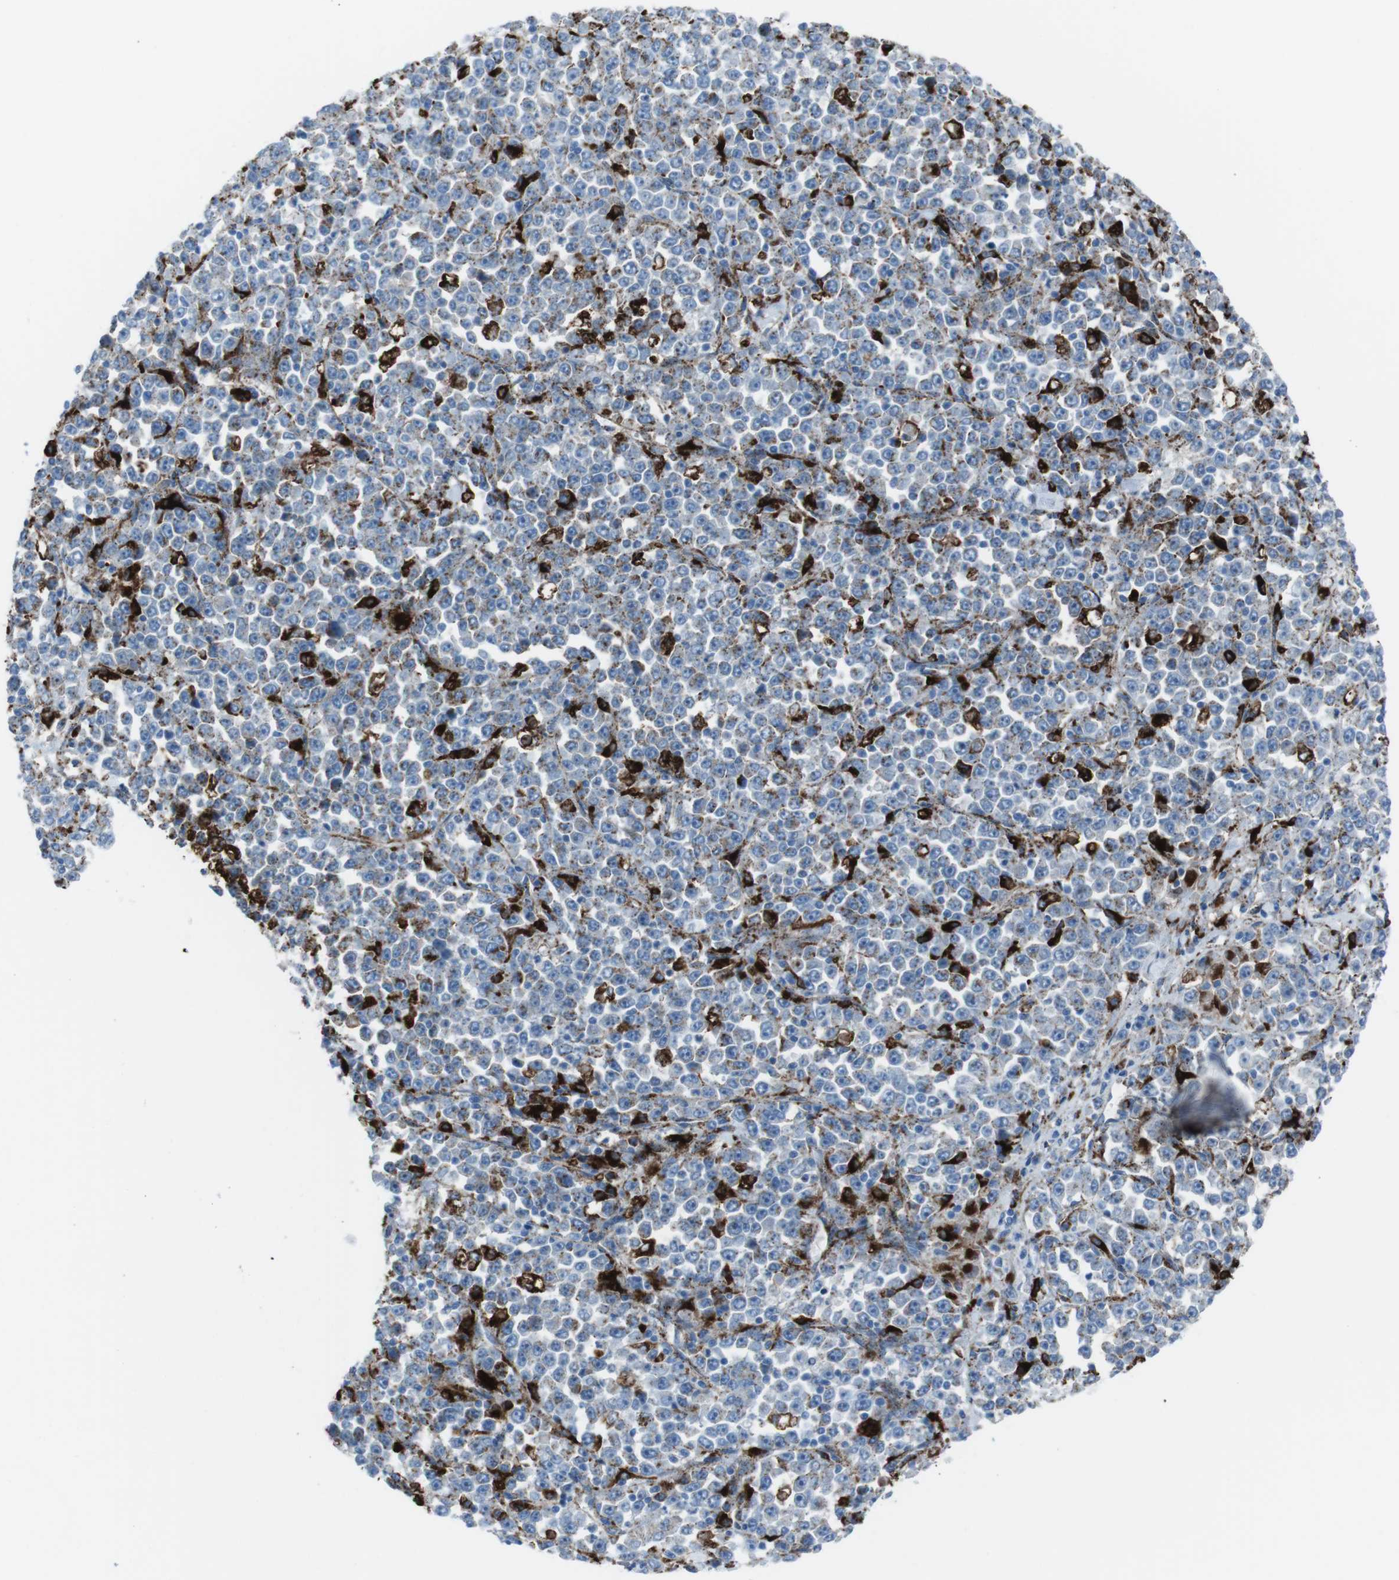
{"staining": {"intensity": "weak", "quantity": "<25%", "location": "cytoplasmic/membranous"}, "tissue": "stomach cancer", "cell_type": "Tumor cells", "image_type": "cancer", "snomed": [{"axis": "morphology", "description": "Normal tissue, NOS"}, {"axis": "morphology", "description": "Adenocarcinoma, NOS"}, {"axis": "topography", "description": "Stomach, upper"}, {"axis": "topography", "description": "Stomach"}], "caption": "Human stomach cancer (adenocarcinoma) stained for a protein using immunohistochemistry (IHC) shows no staining in tumor cells.", "gene": "SCARB2", "patient": {"sex": "male", "age": 59}}